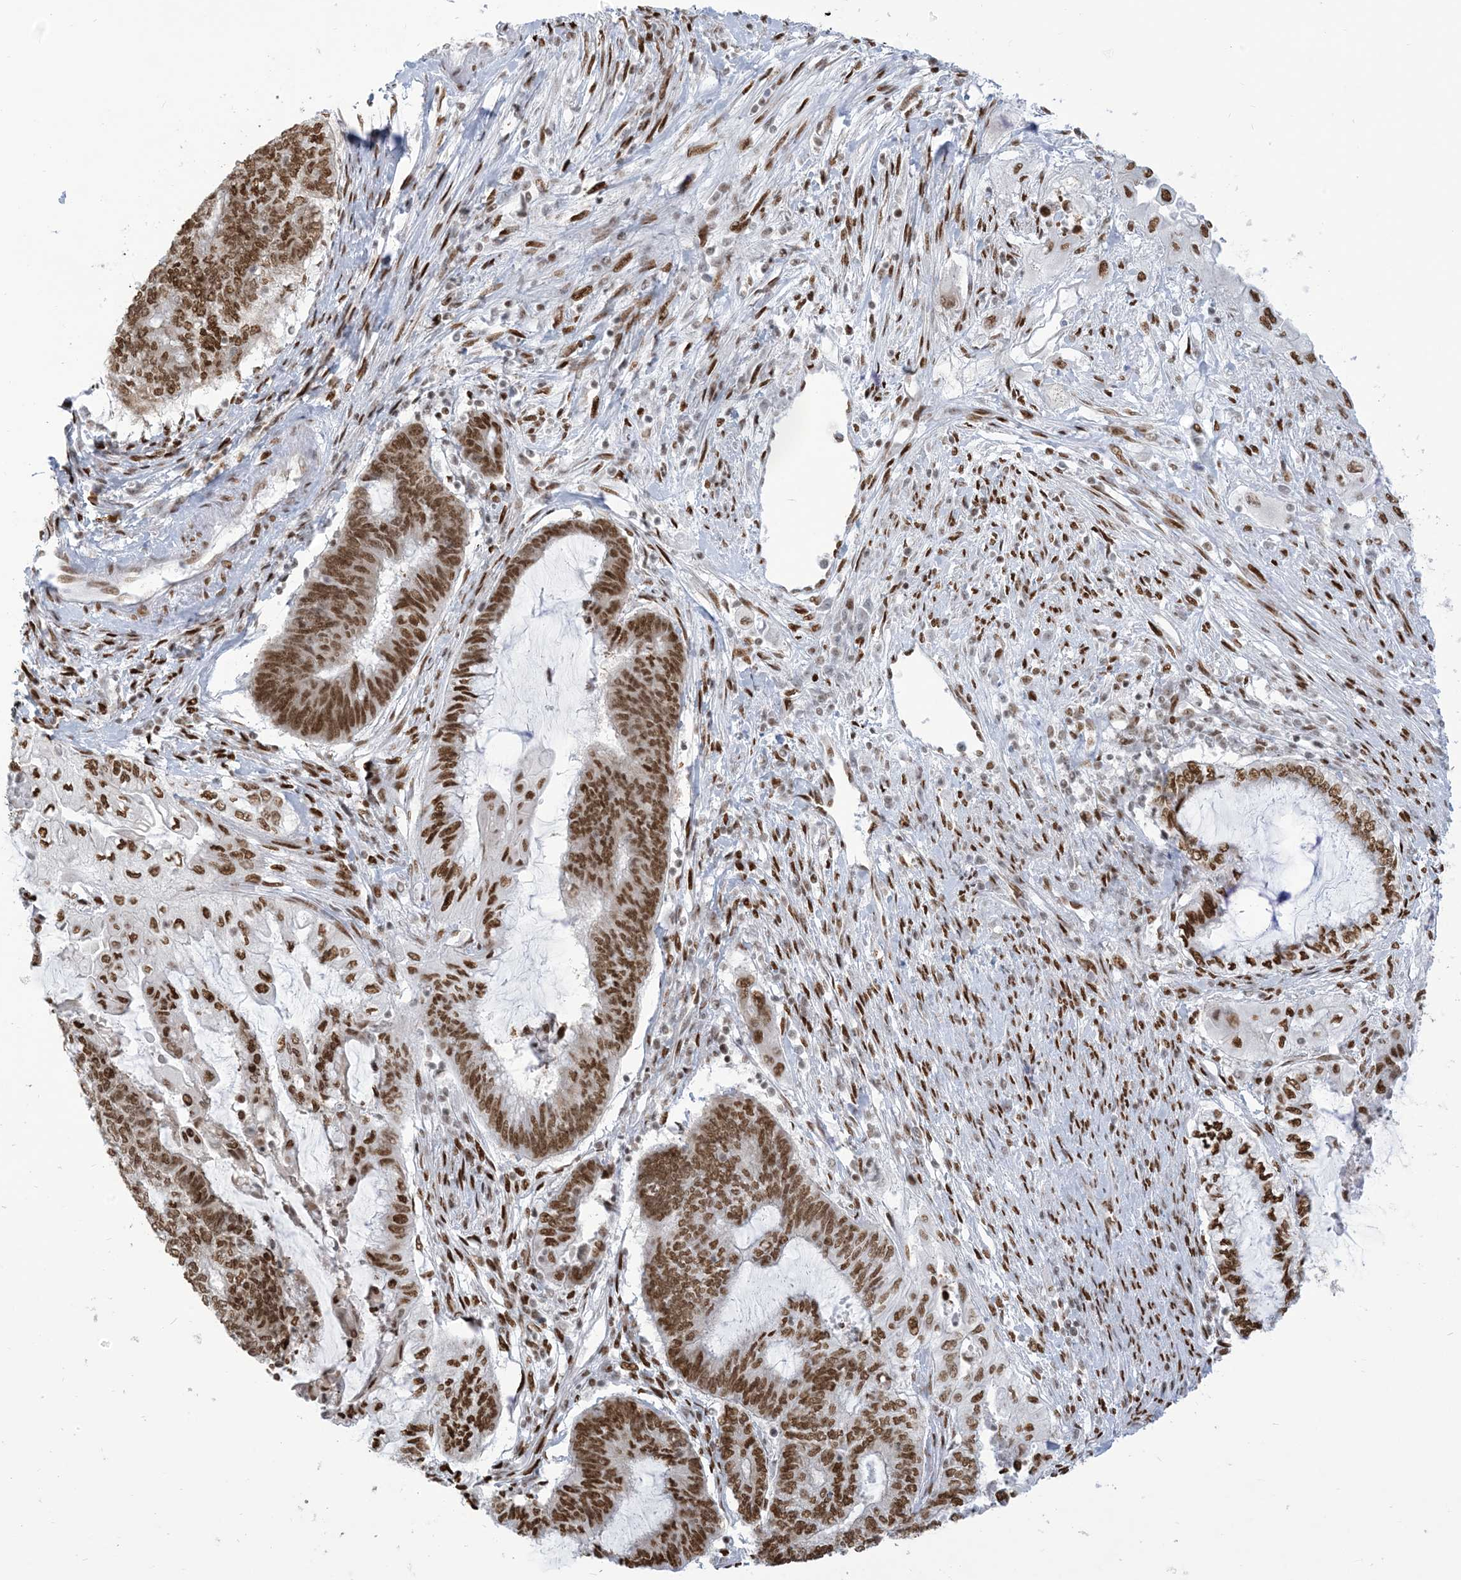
{"staining": {"intensity": "strong", "quantity": ">75%", "location": "nuclear"}, "tissue": "endometrial cancer", "cell_type": "Tumor cells", "image_type": "cancer", "snomed": [{"axis": "morphology", "description": "Adenocarcinoma, NOS"}, {"axis": "topography", "description": "Uterus"}, {"axis": "topography", "description": "Endometrium"}], "caption": "Tumor cells reveal high levels of strong nuclear positivity in about >75% of cells in human endometrial adenocarcinoma.", "gene": "STAG1", "patient": {"sex": "female", "age": 70}}